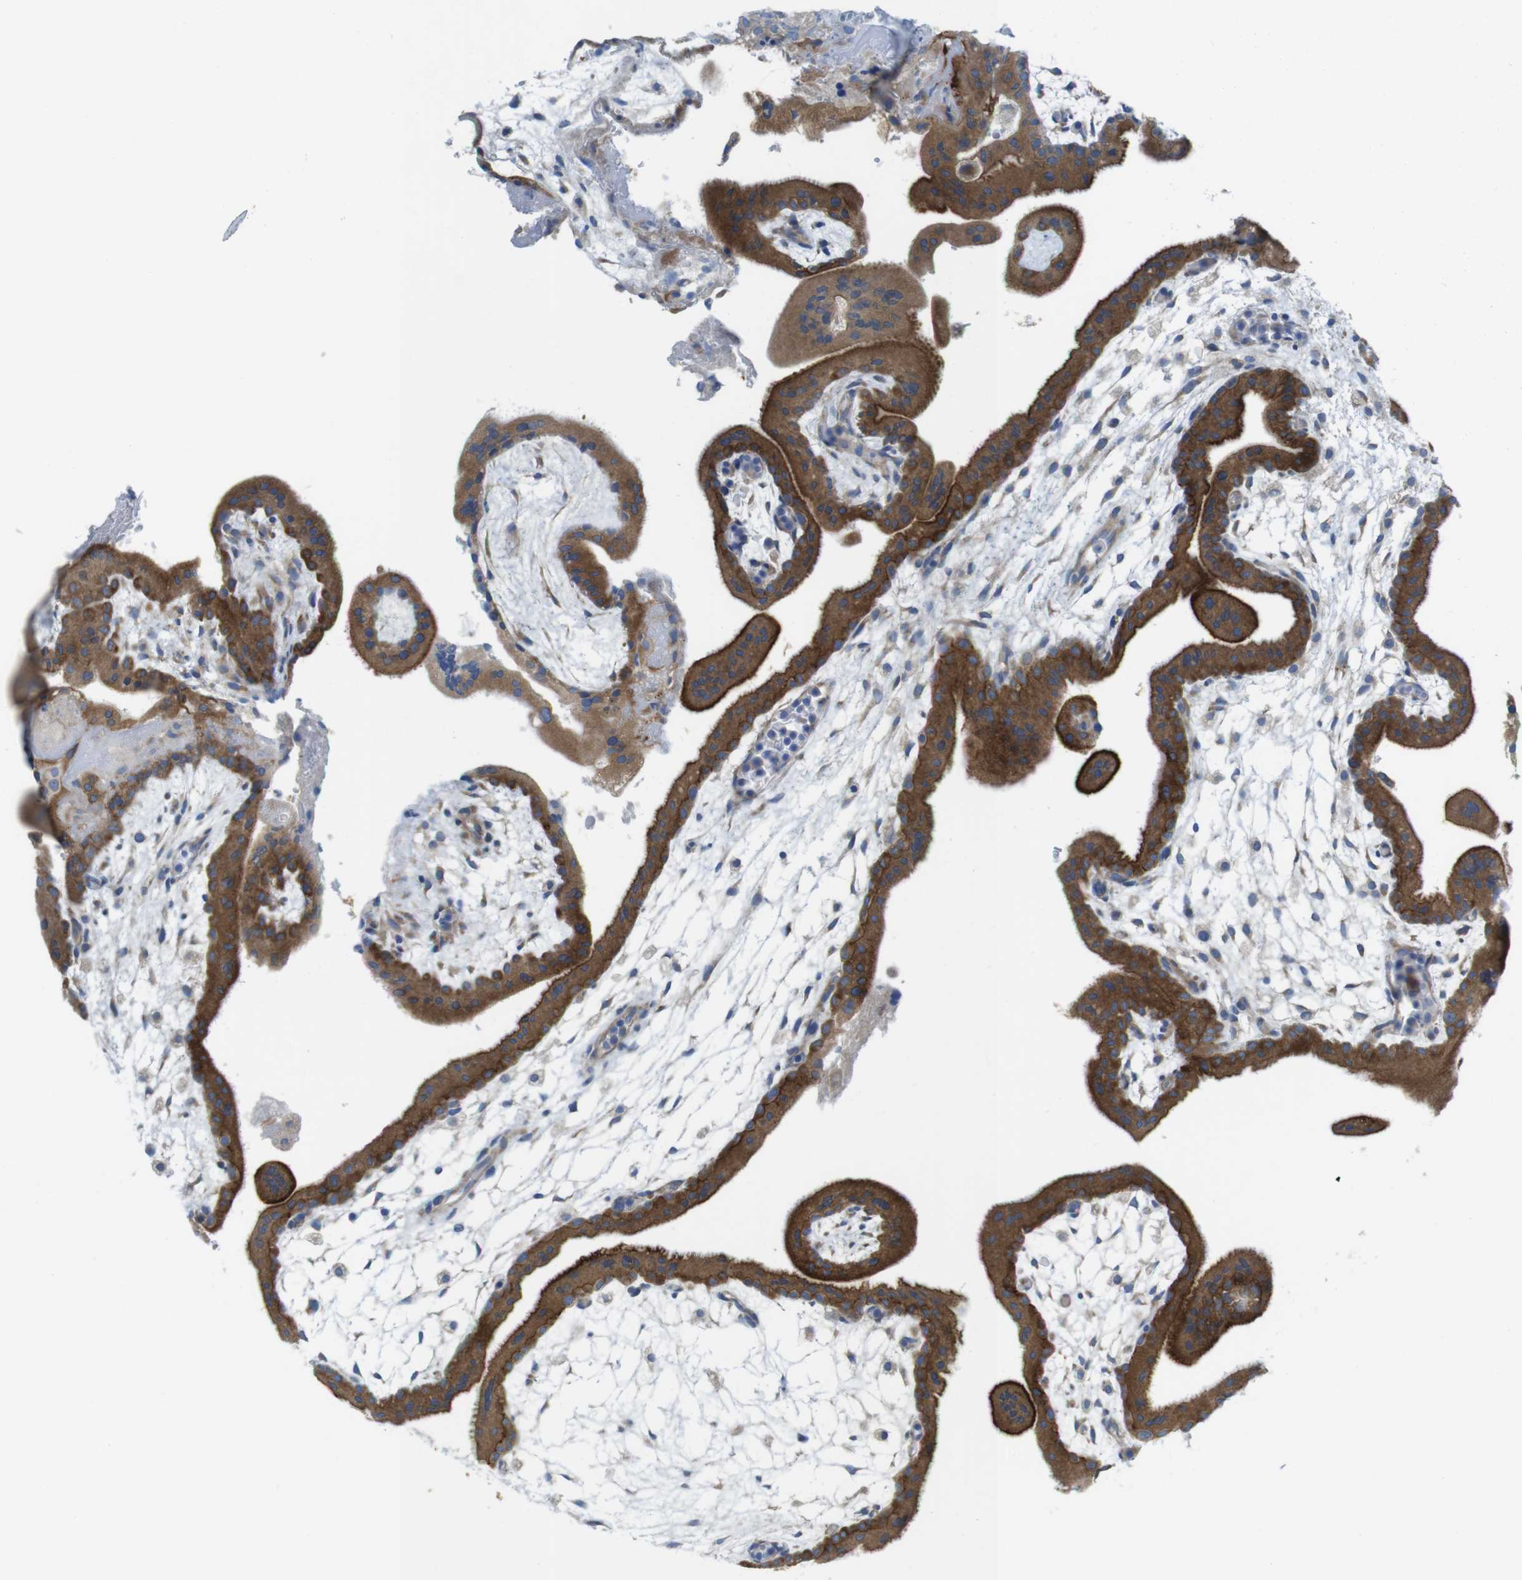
{"staining": {"intensity": "strong", "quantity": ">75%", "location": "cytoplasmic/membranous"}, "tissue": "placenta", "cell_type": "Trophoblastic cells", "image_type": "normal", "snomed": [{"axis": "morphology", "description": "Normal tissue, NOS"}, {"axis": "topography", "description": "Placenta"}], "caption": "Immunohistochemistry photomicrograph of benign placenta: placenta stained using immunohistochemistry reveals high levels of strong protein expression localized specifically in the cytoplasmic/membranous of trophoblastic cells, appearing as a cytoplasmic/membranous brown color.", "gene": "TMEM234", "patient": {"sex": "female", "age": 35}}